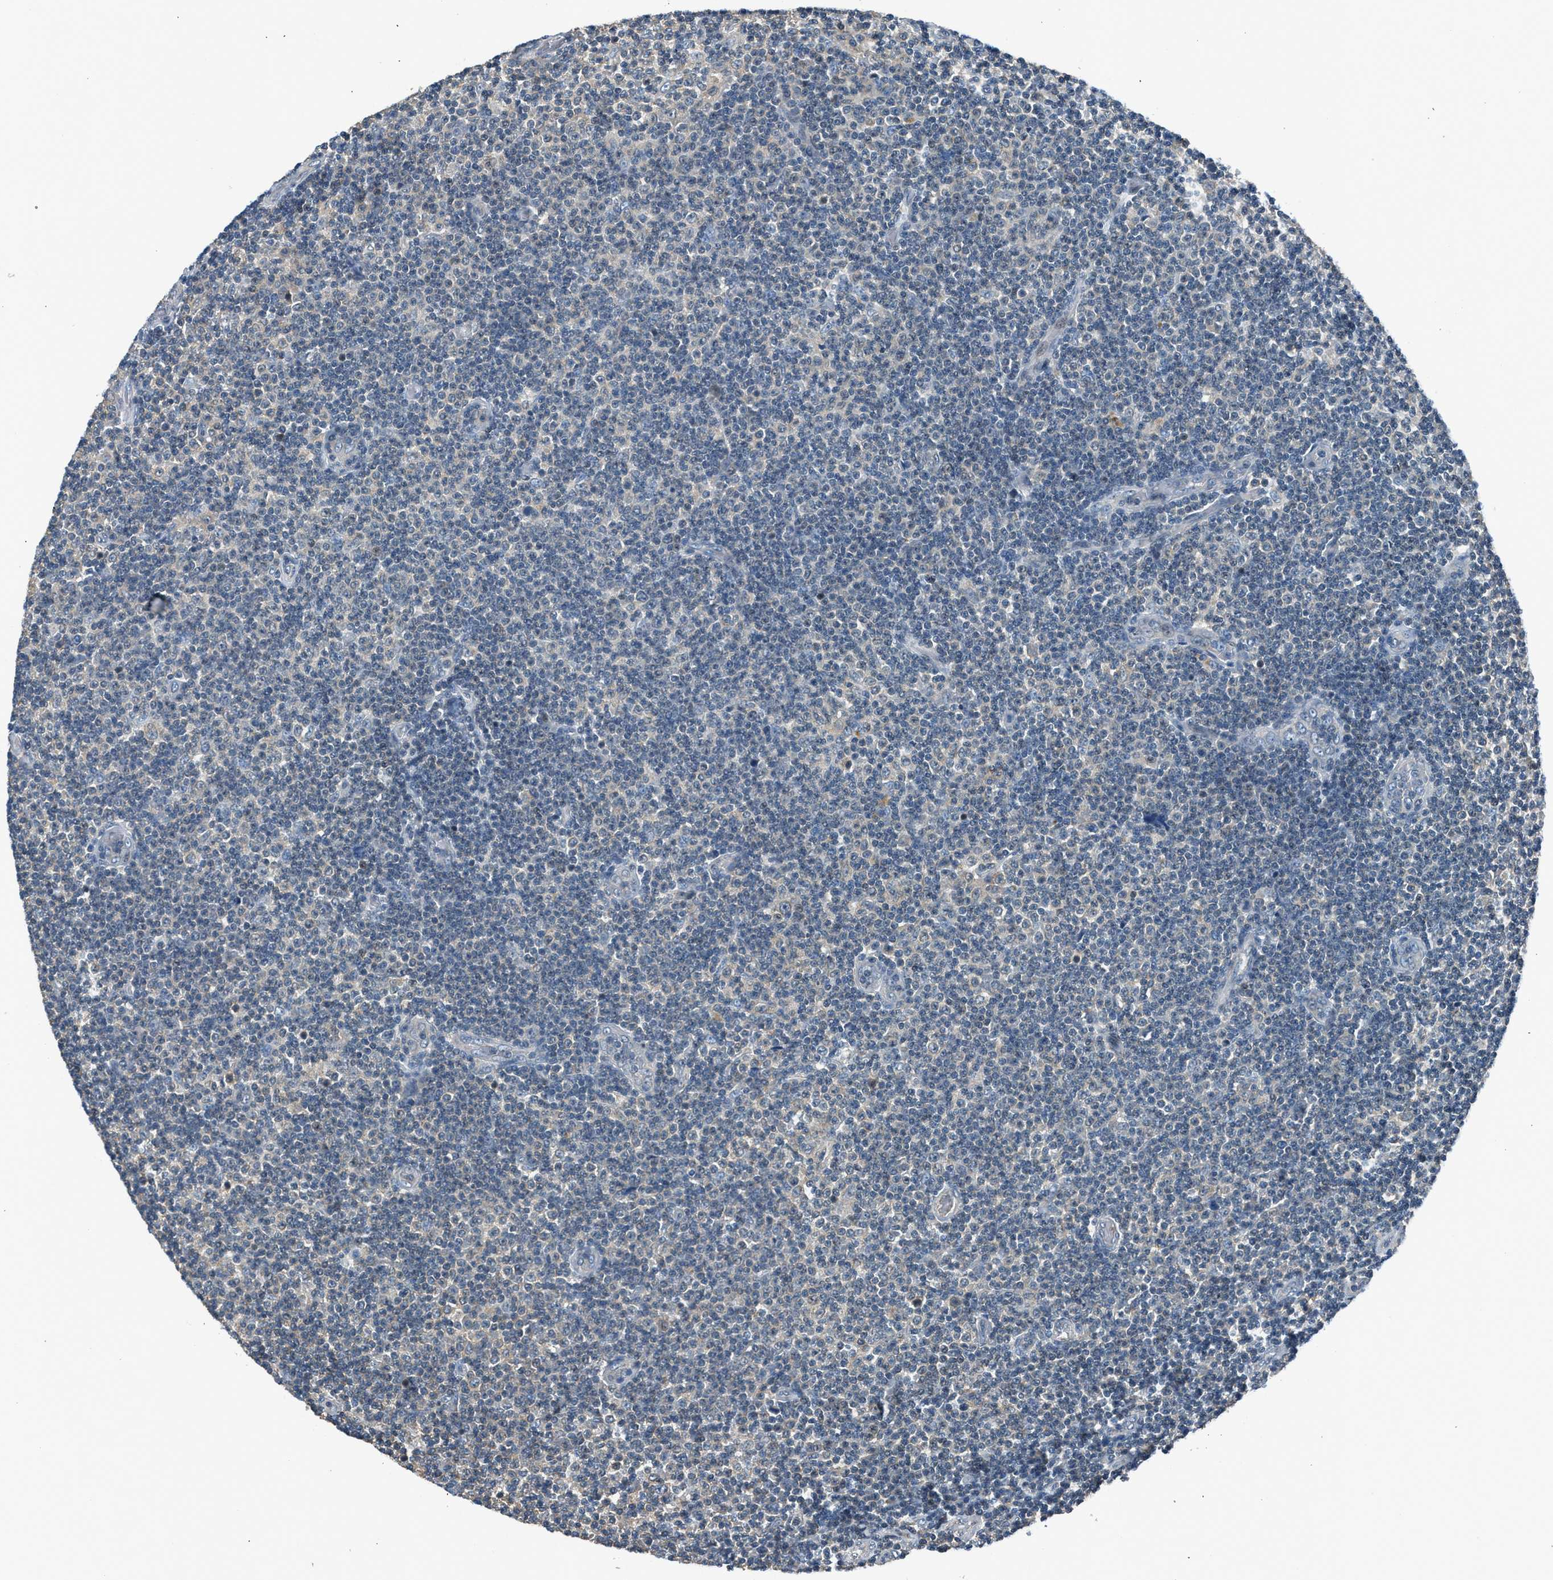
{"staining": {"intensity": "negative", "quantity": "none", "location": "none"}, "tissue": "lymphoma", "cell_type": "Tumor cells", "image_type": "cancer", "snomed": [{"axis": "morphology", "description": "Malignant lymphoma, non-Hodgkin's type, Low grade"}, {"axis": "topography", "description": "Lymph node"}], "caption": "IHC photomicrograph of neoplastic tissue: human malignant lymphoma, non-Hodgkin's type (low-grade) stained with DAB demonstrates no significant protein staining in tumor cells.", "gene": "LMLN", "patient": {"sex": "male", "age": 83}}